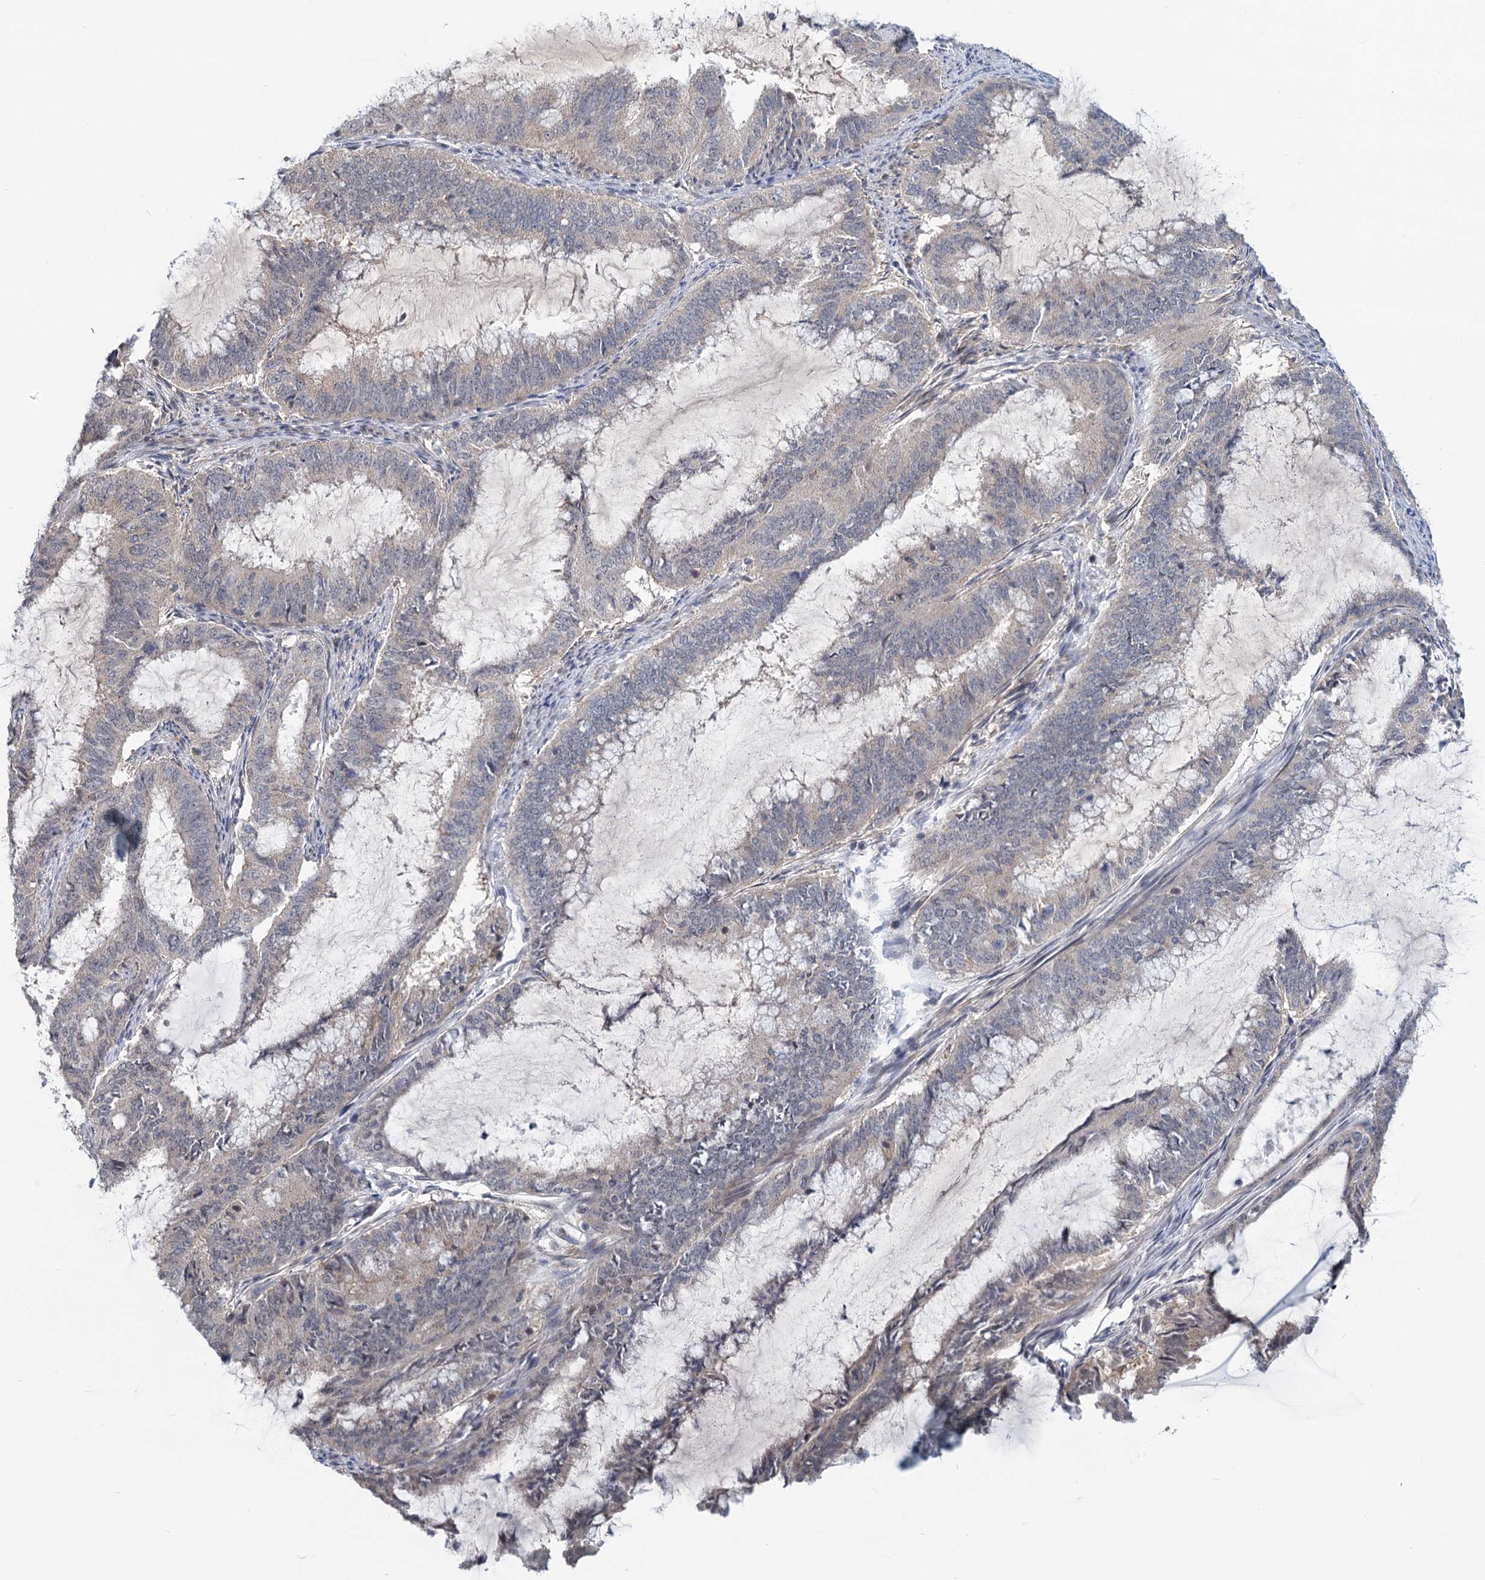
{"staining": {"intensity": "negative", "quantity": "none", "location": "none"}, "tissue": "endometrial cancer", "cell_type": "Tumor cells", "image_type": "cancer", "snomed": [{"axis": "morphology", "description": "Adenocarcinoma, NOS"}, {"axis": "topography", "description": "Endometrium"}], "caption": "The micrograph displays no staining of tumor cells in adenocarcinoma (endometrial).", "gene": "STAP1", "patient": {"sex": "female", "age": 51}}